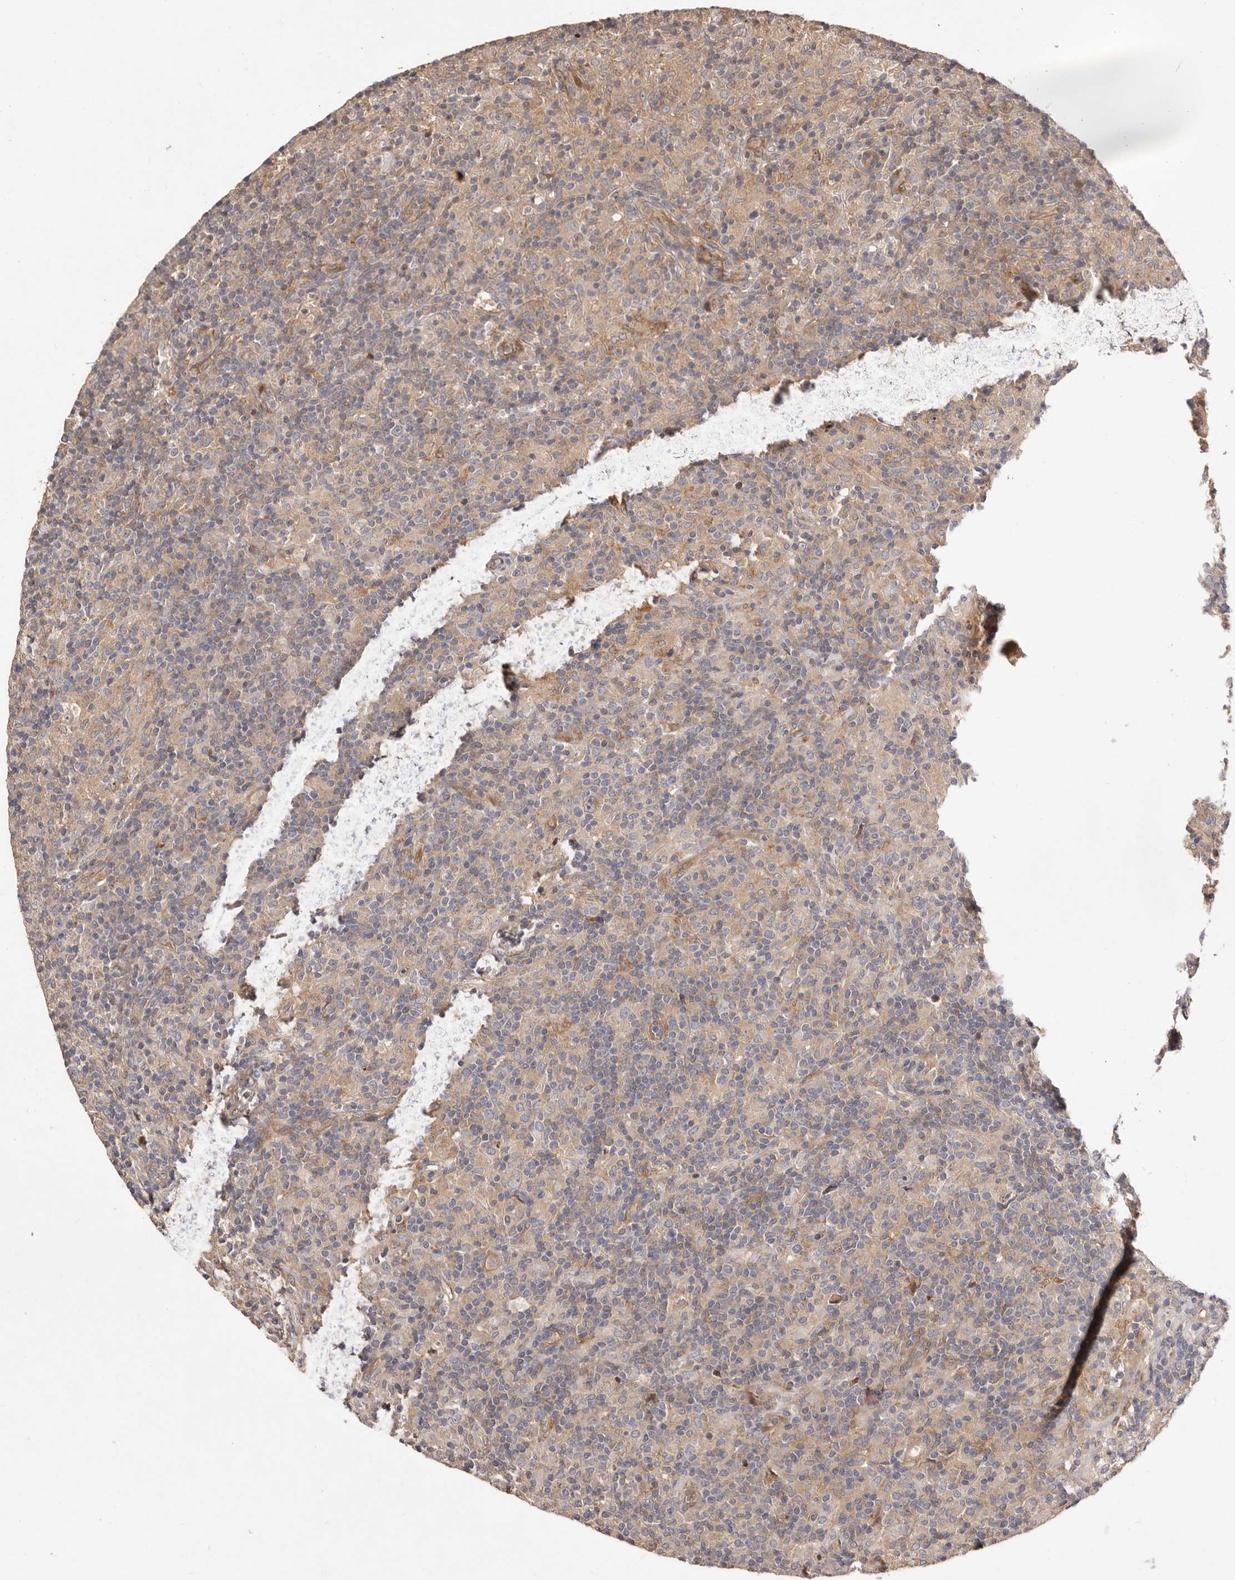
{"staining": {"intensity": "moderate", "quantity": "<25%", "location": "cytoplasmic/membranous"}, "tissue": "lymphoma", "cell_type": "Tumor cells", "image_type": "cancer", "snomed": [{"axis": "morphology", "description": "Hodgkin's disease, NOS"}, {"axis": "topography", "description": "Lymph node"}], "caption": "Hodgkin's disease stained with immunohistochemistry (IHC) demonstrates moderate cytoplasmic/membranous positivity in about <25% of tumor cells.", "gene": "DOP1A", "patient": {"sex": "male", "age": 70}}